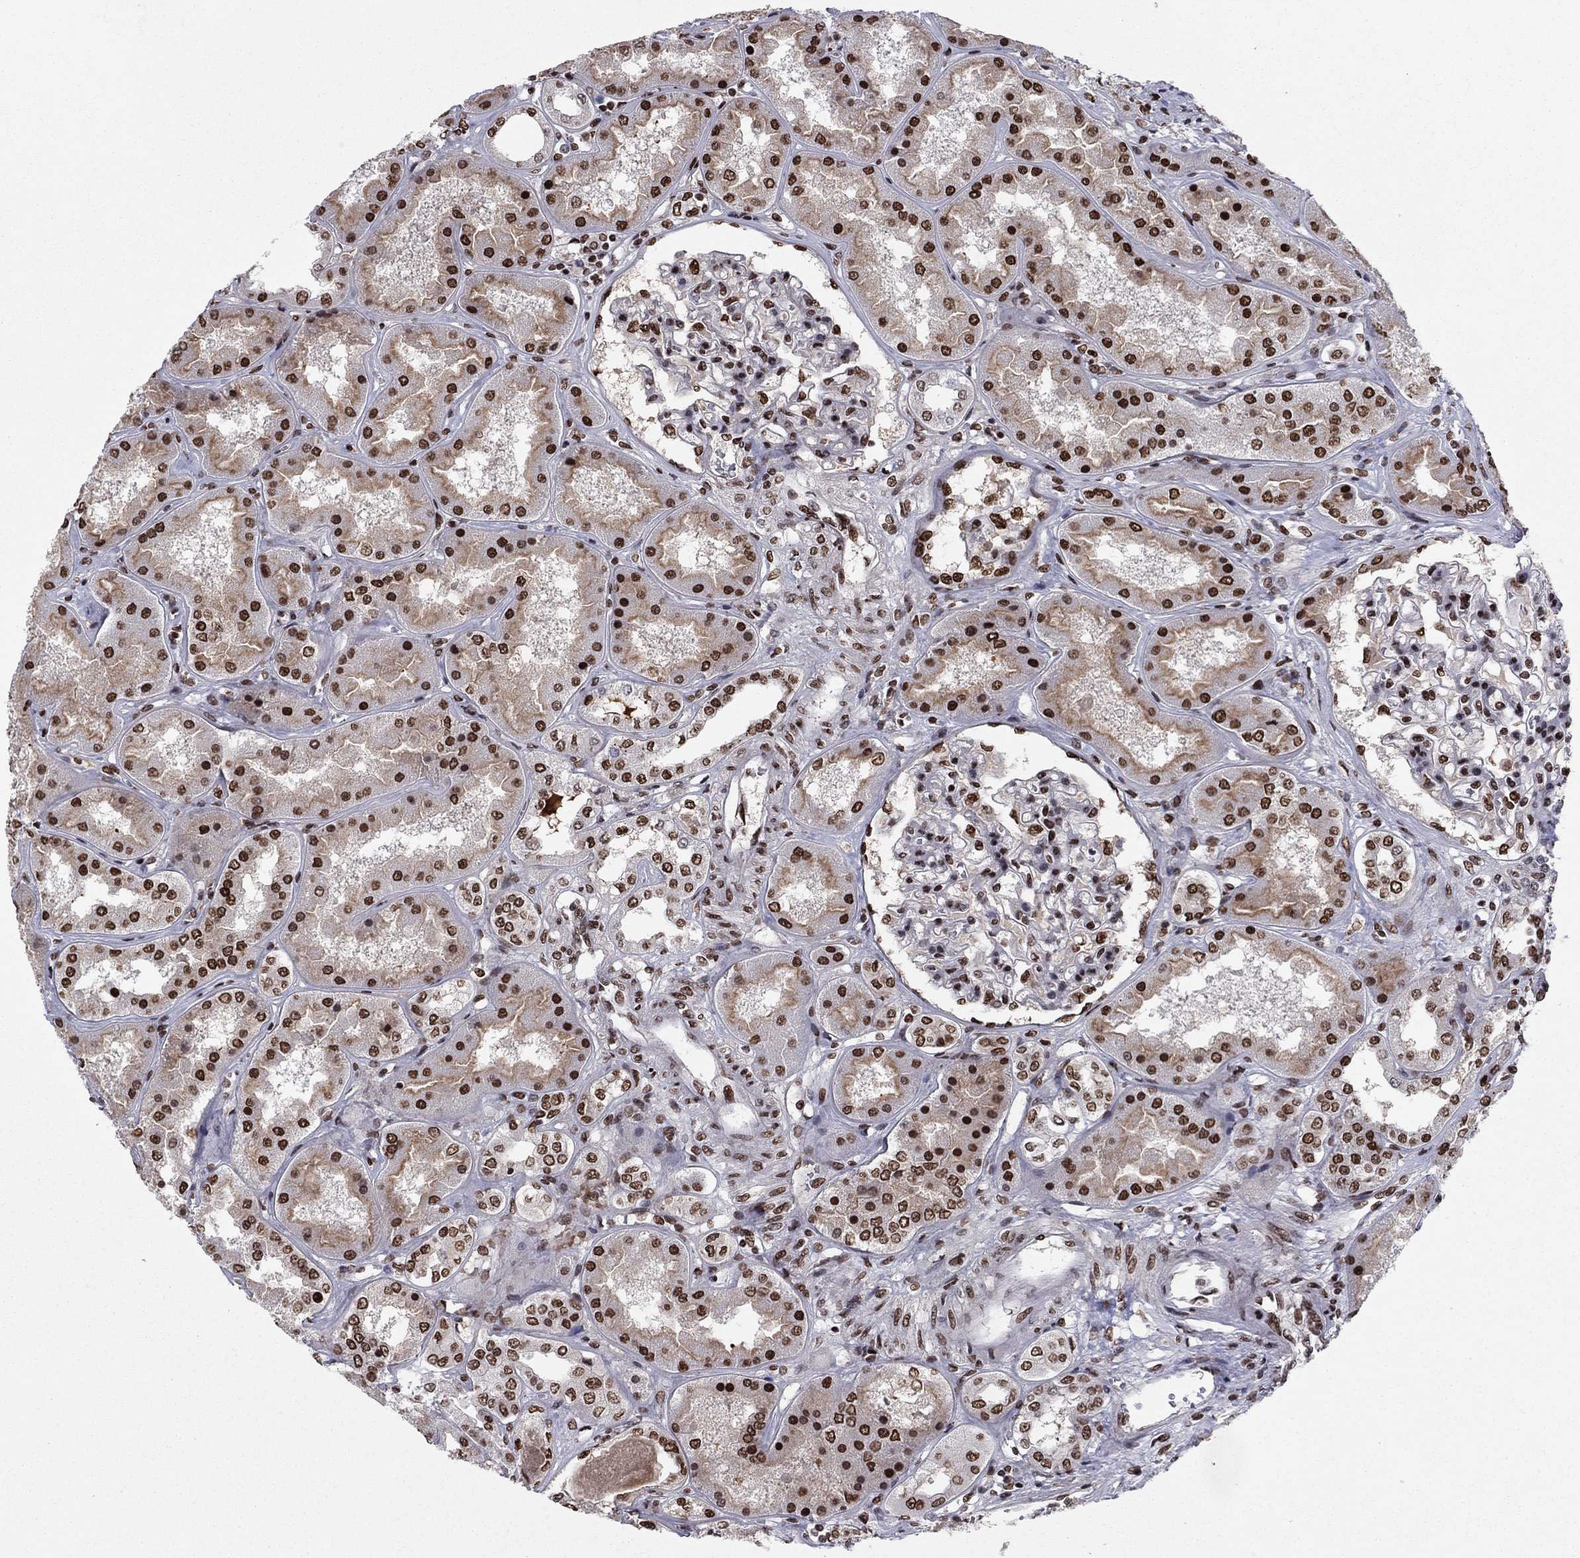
{"staining": {"intensity": "strong", "quantity": ">75%", "location": "nuclear"}, "tissue": "kidney", "cell_type": "Cells in glomeruli", "image_type": "normal", "snomed": [{"axis": "morphology", "description": "Normal tissue, NOS"}, {"axis": "topography", "description": "Kidney"}], "caption": "Immunohistochemical staining of normal human kidney demonstrates high levels of strong nuclear positivity in about >75% of cells in glomeruli.", "gene": "USP54", "patient": {"sex": "female", "age": 56}}